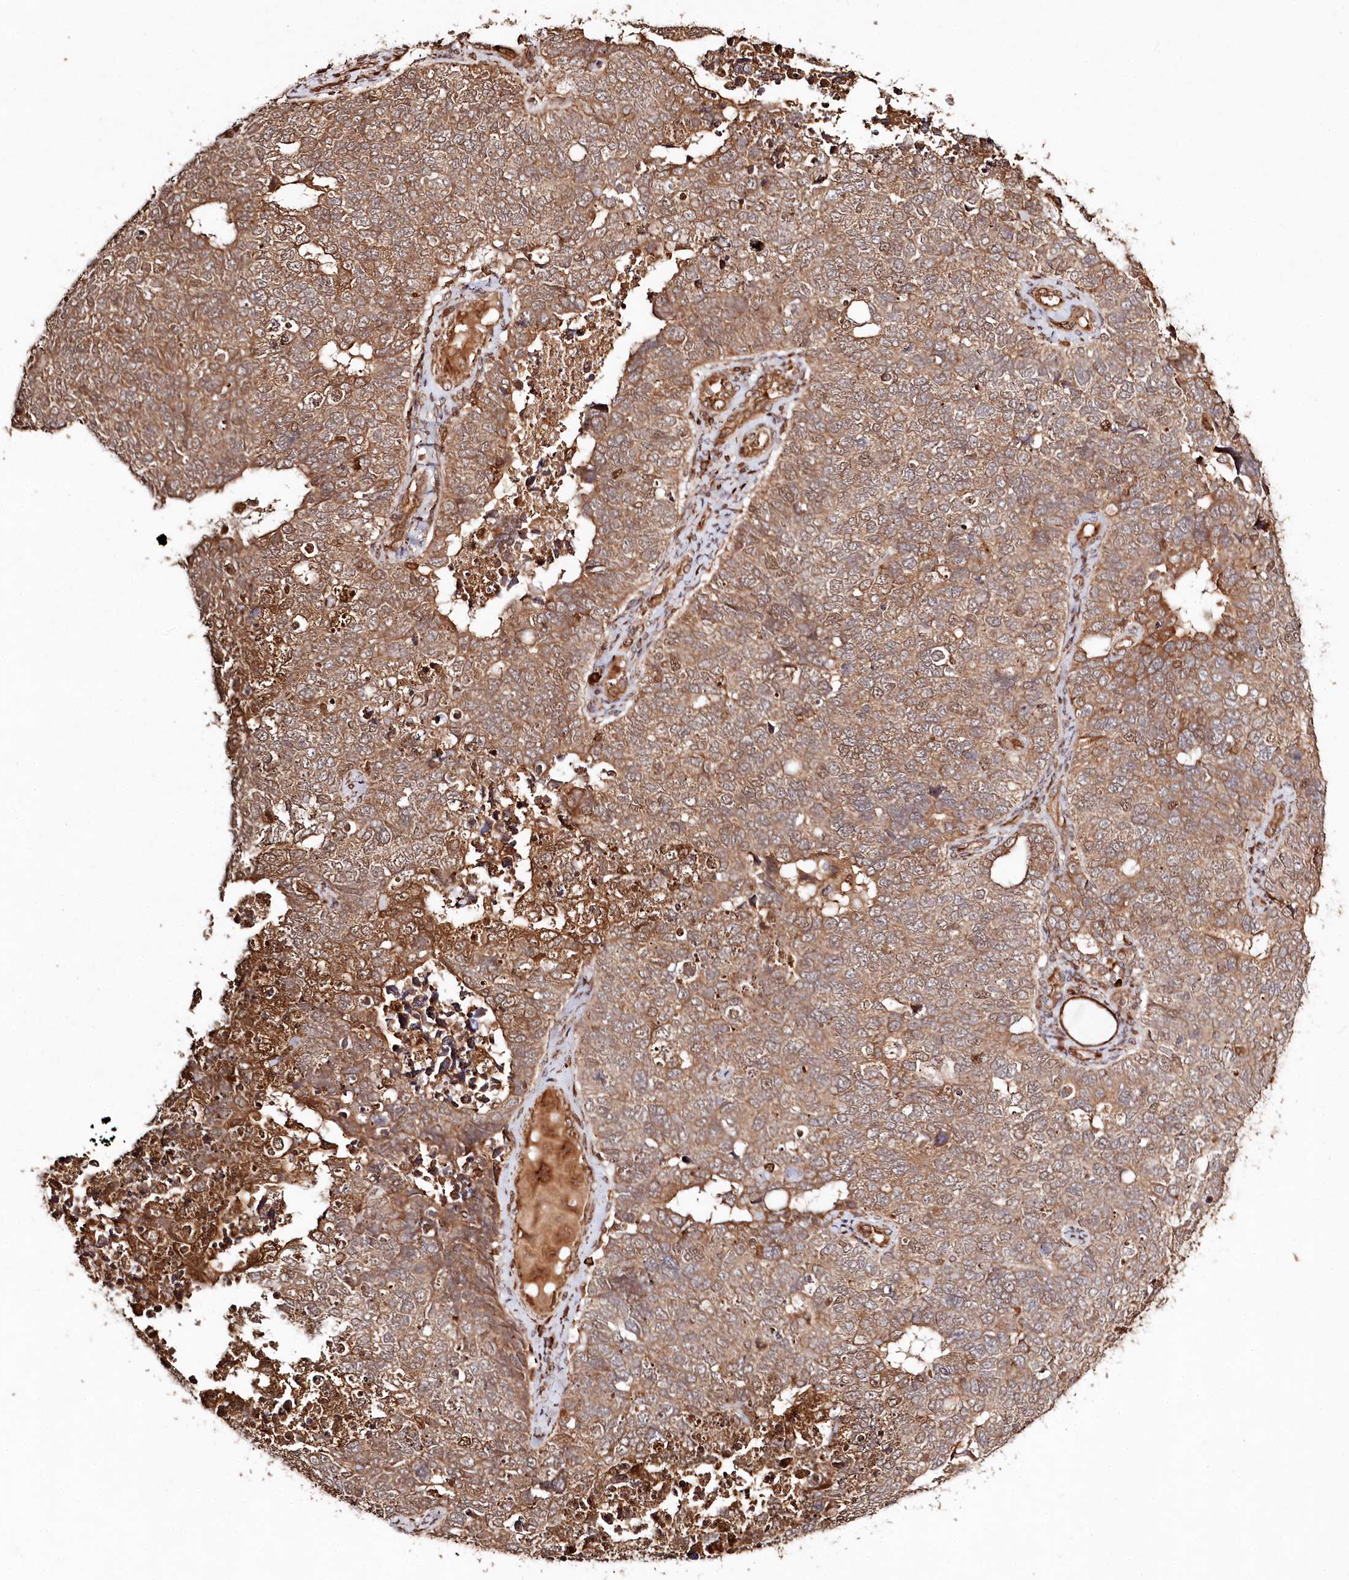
{"staining": {"intensity": "moderate", "quantity": ">75%", "location": "cytoplasmic/membranous"}, "tissue": "cervical cancer", "cell_type": "Tumor cells", "image_type": "cancer", "snomed": [{"axis": "morphology", "description": "Squamous cell carcinoma, NOS"}, {"axis": "topography", "description": "Cervix"}], "caption": "Immunohistochemical staining of human cervical squamous cell carcinoma displays moderate cytoplasmic/membranous protein positivity in approximately >75% of tumor cells.", "gene": "ULK2", "patient": {"sex": "female", "age": 63}}